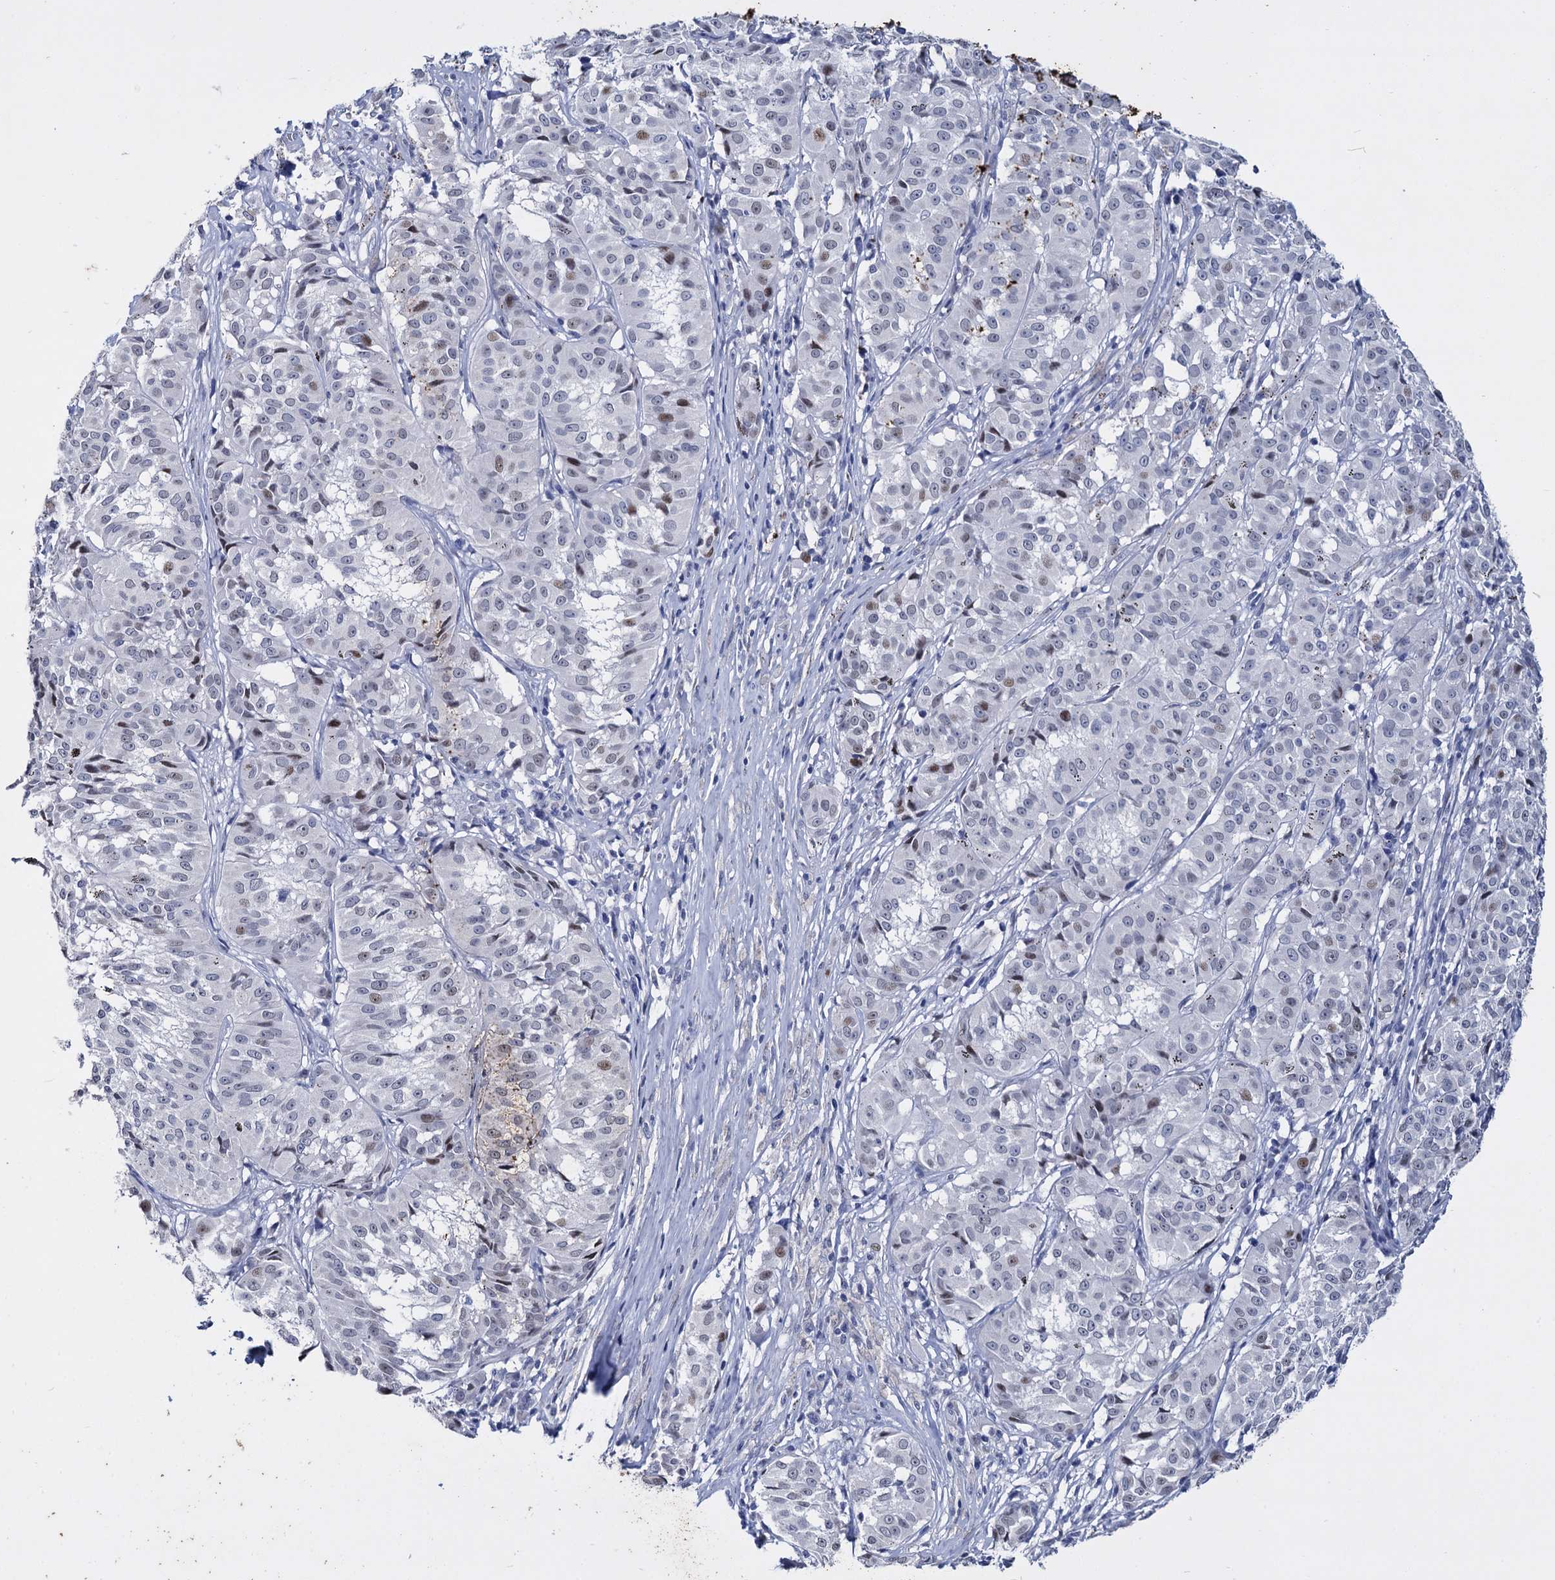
{"staining": {"intensity": "moderate", "quantity": "<25%", "location": "nuclear"}, "tissue": "melanoma", "cell_type": "Tumor cells", "image_type": "cancer", "snomed": [{"axis": "morphology", "description": "Malignant melanoma, NOS"}, {"axis": "topography", "description": "Skin"}], "caption": "This is an image of immunohistochemistry (IHC) staining of malignant melanoma, which shows moderate positivity in the nuclear of tumor cells.", "gene": "MAGEA4", "patient": {"sex": "female", "age": 72}}